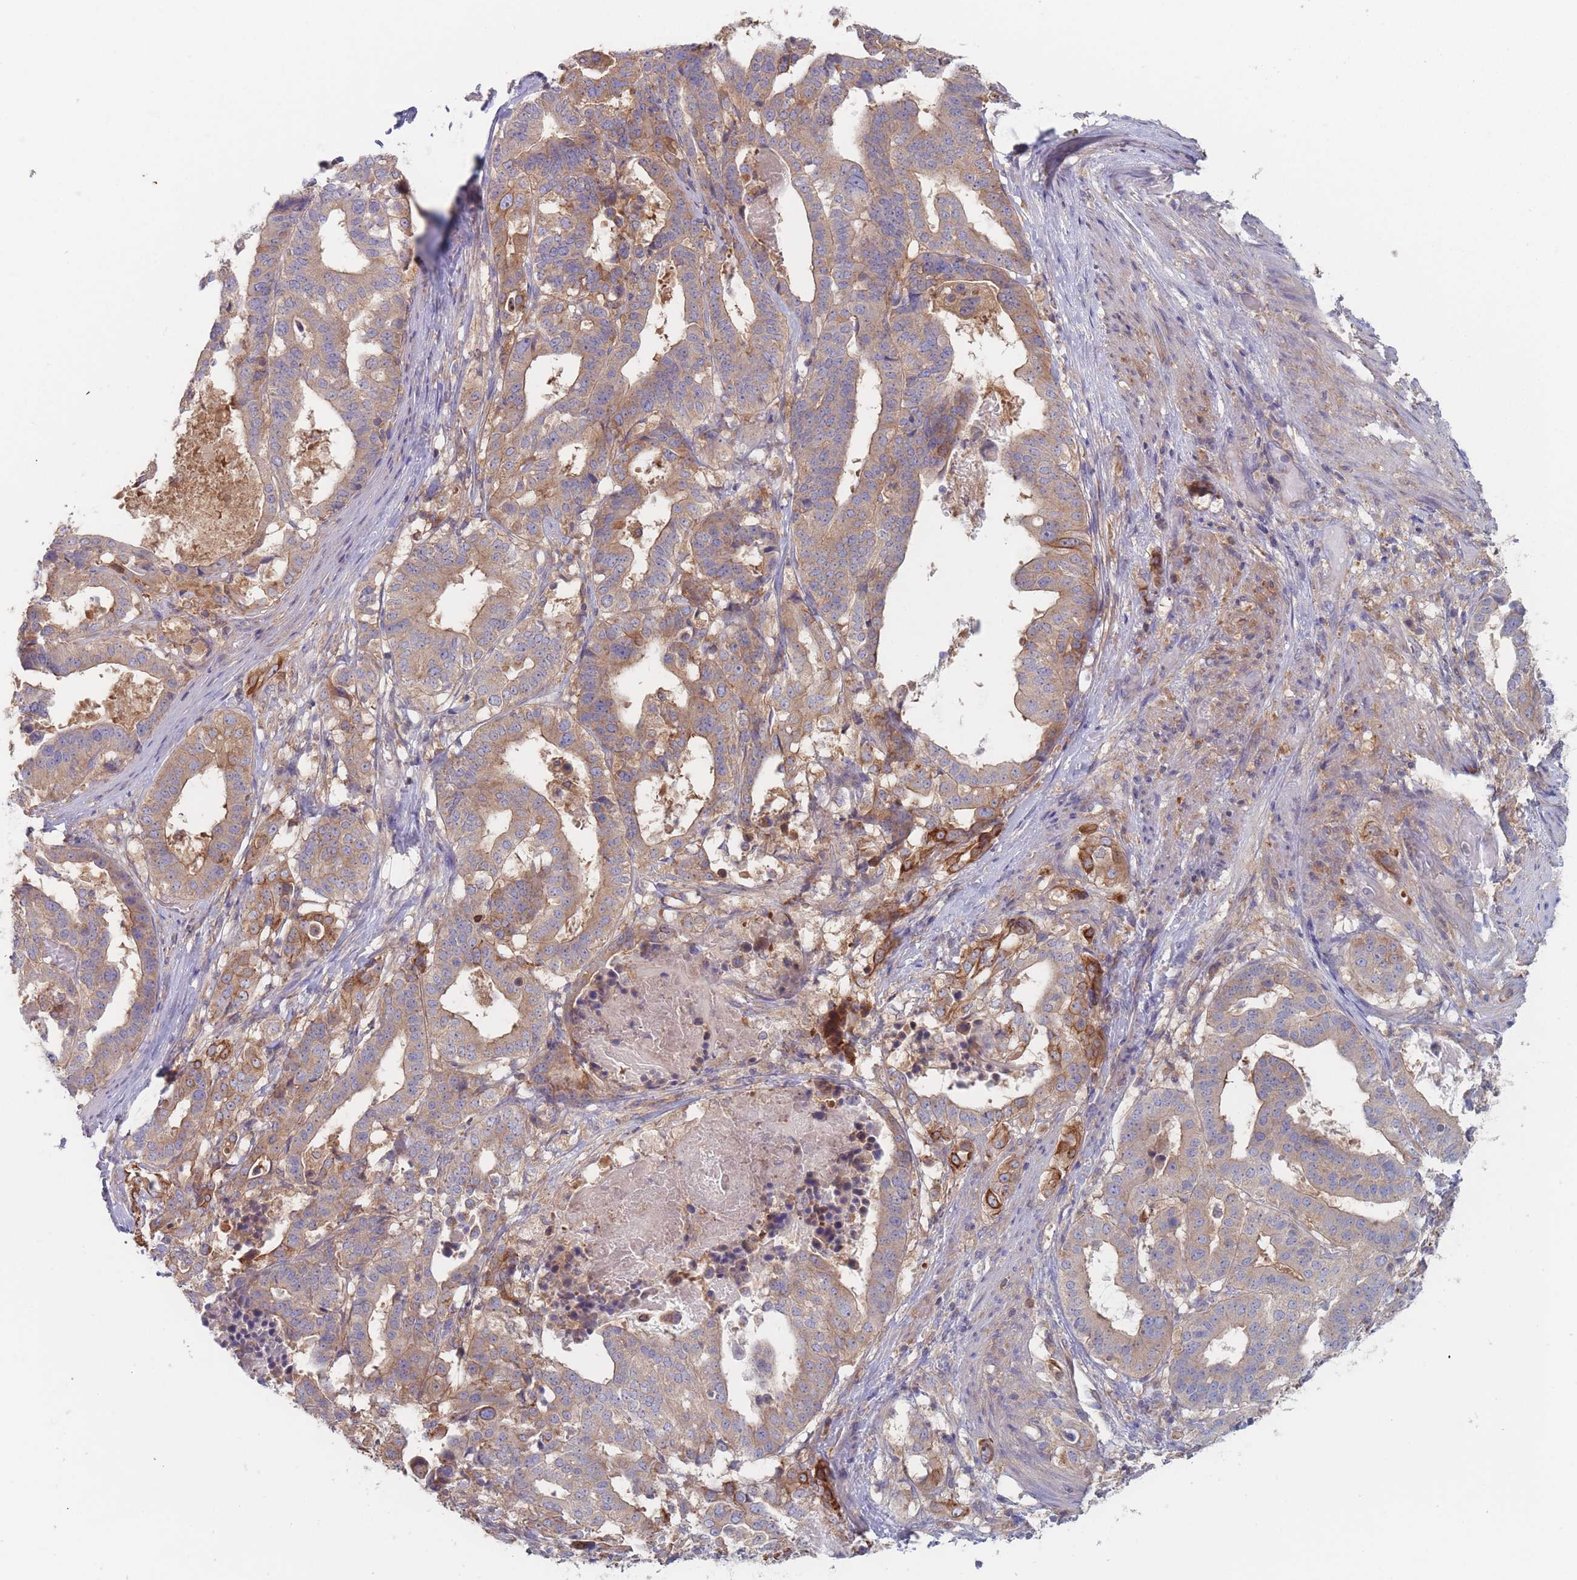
{"staining": {"intensity": "moderate", "quantity": "25%-75%", "location": "cytoplasmic/membranous"}, "tissue": "stomach cancer", "cell_type": "Tumor cells", "image_type": "cancer", "snomed": [{"axis": "morphology", "description": "Adenocarcinoma, NOS"}, {"axis": "topography", "description": "Stomach"}], "caption": "Stomach cancer stained with DAB (3,3'-diaminobenzidine) IHC exhibits medium levels of moderate cytoplasmic/membranous staining in about 25%-75% of tumor cells.", "gene": "EFCC1", "patient": {"sex": "male", "age": 48}}